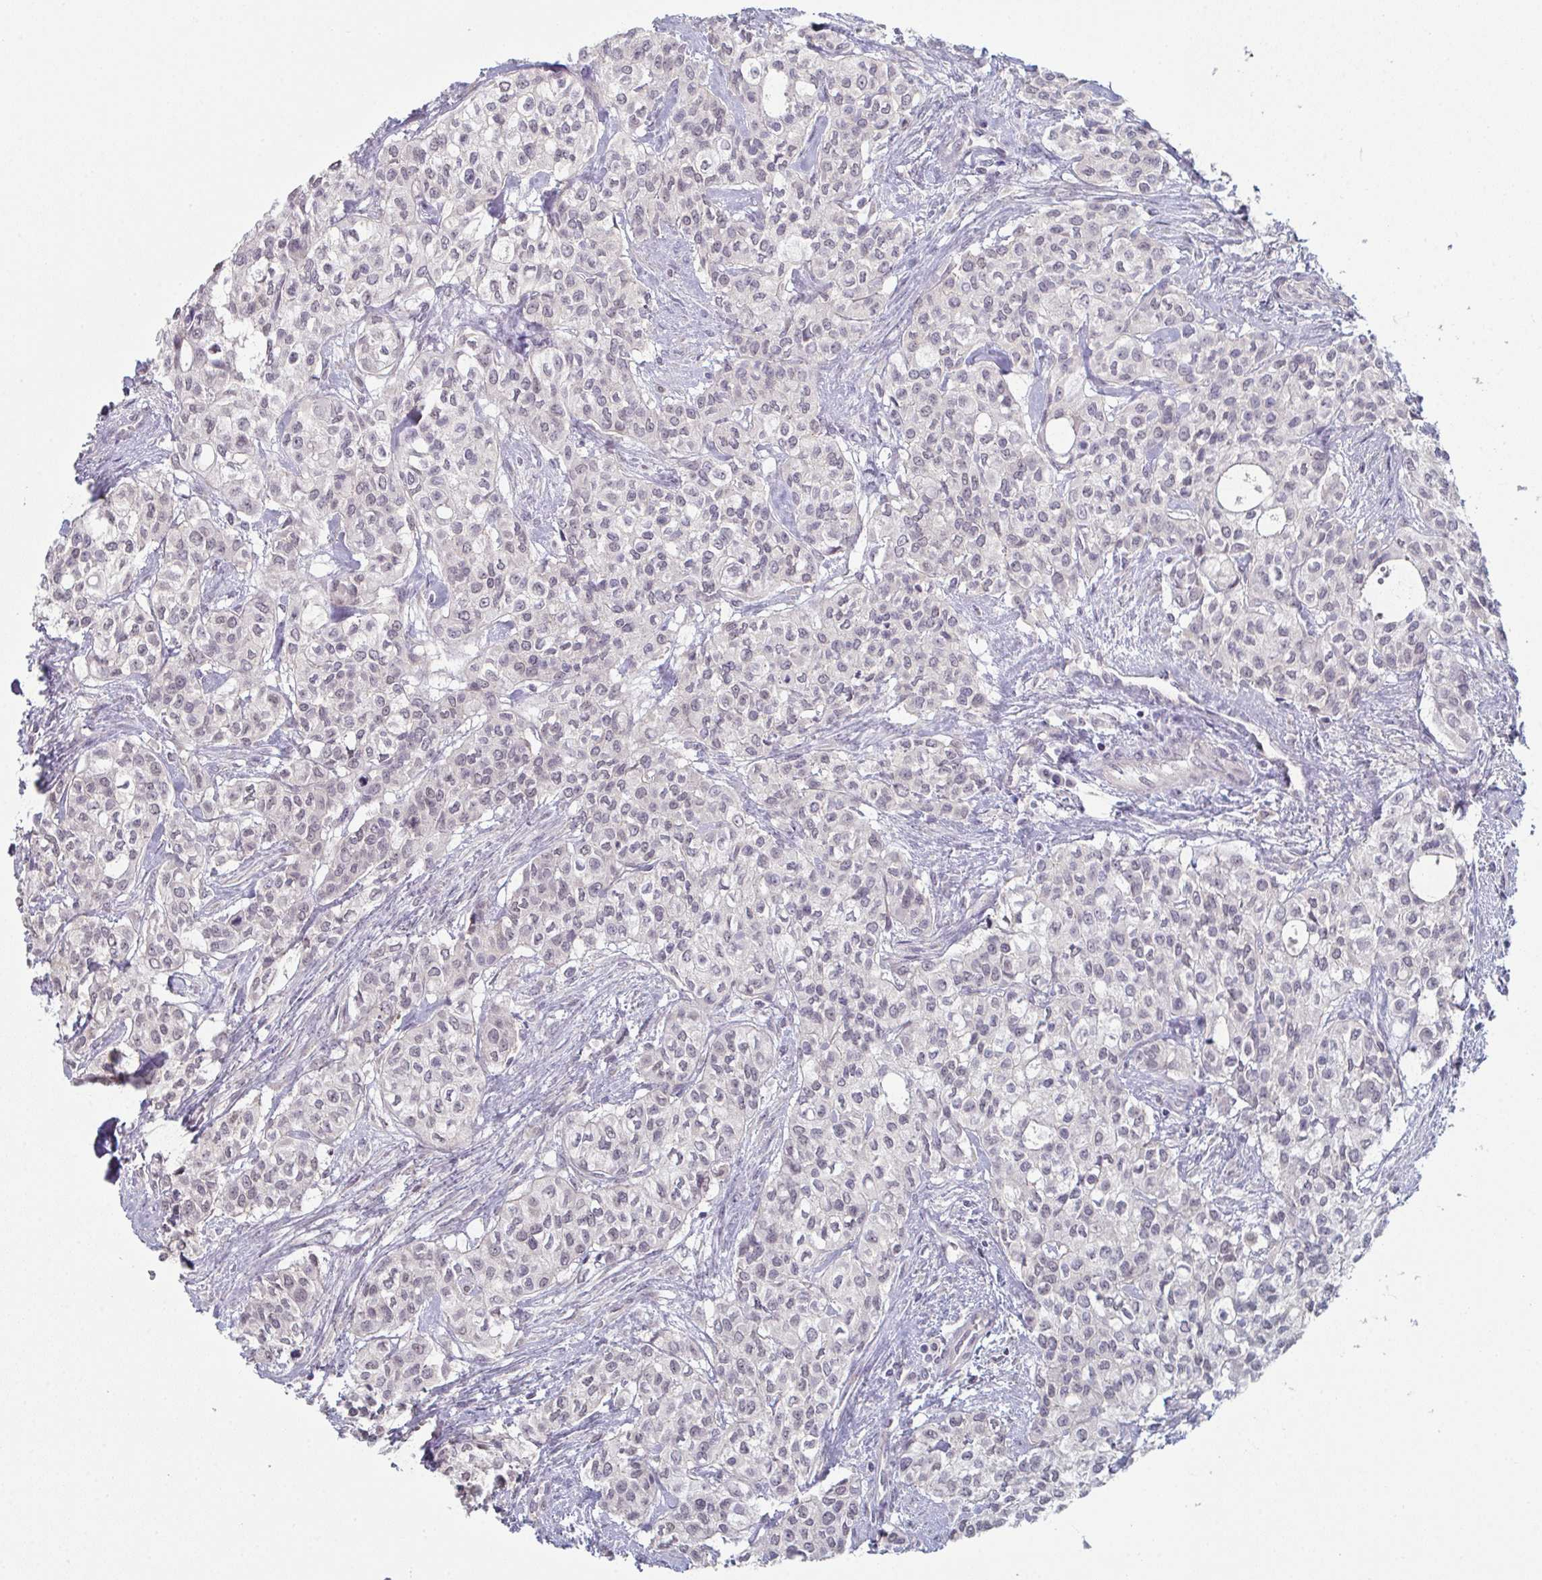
{"staining": {"intensity": "negative", "quantity": "none", "location": "none"}, "tissue": "head and neck cancer", "cell_type": "Tumor cells", "image_type": "cancer", "snomed": [{"axis": "morphology", "description": "Adenocarcinoma, NOS"}, {"axis": "topography", "description": "Head-Neck"}], "caption": "This is an immunohistochemistry (IHC) image of head and neck adenocarcinoma. There is no positivity in tumor cells.", "gene": "ZNF214", "patient": {"sex": "male", "age": 81}}